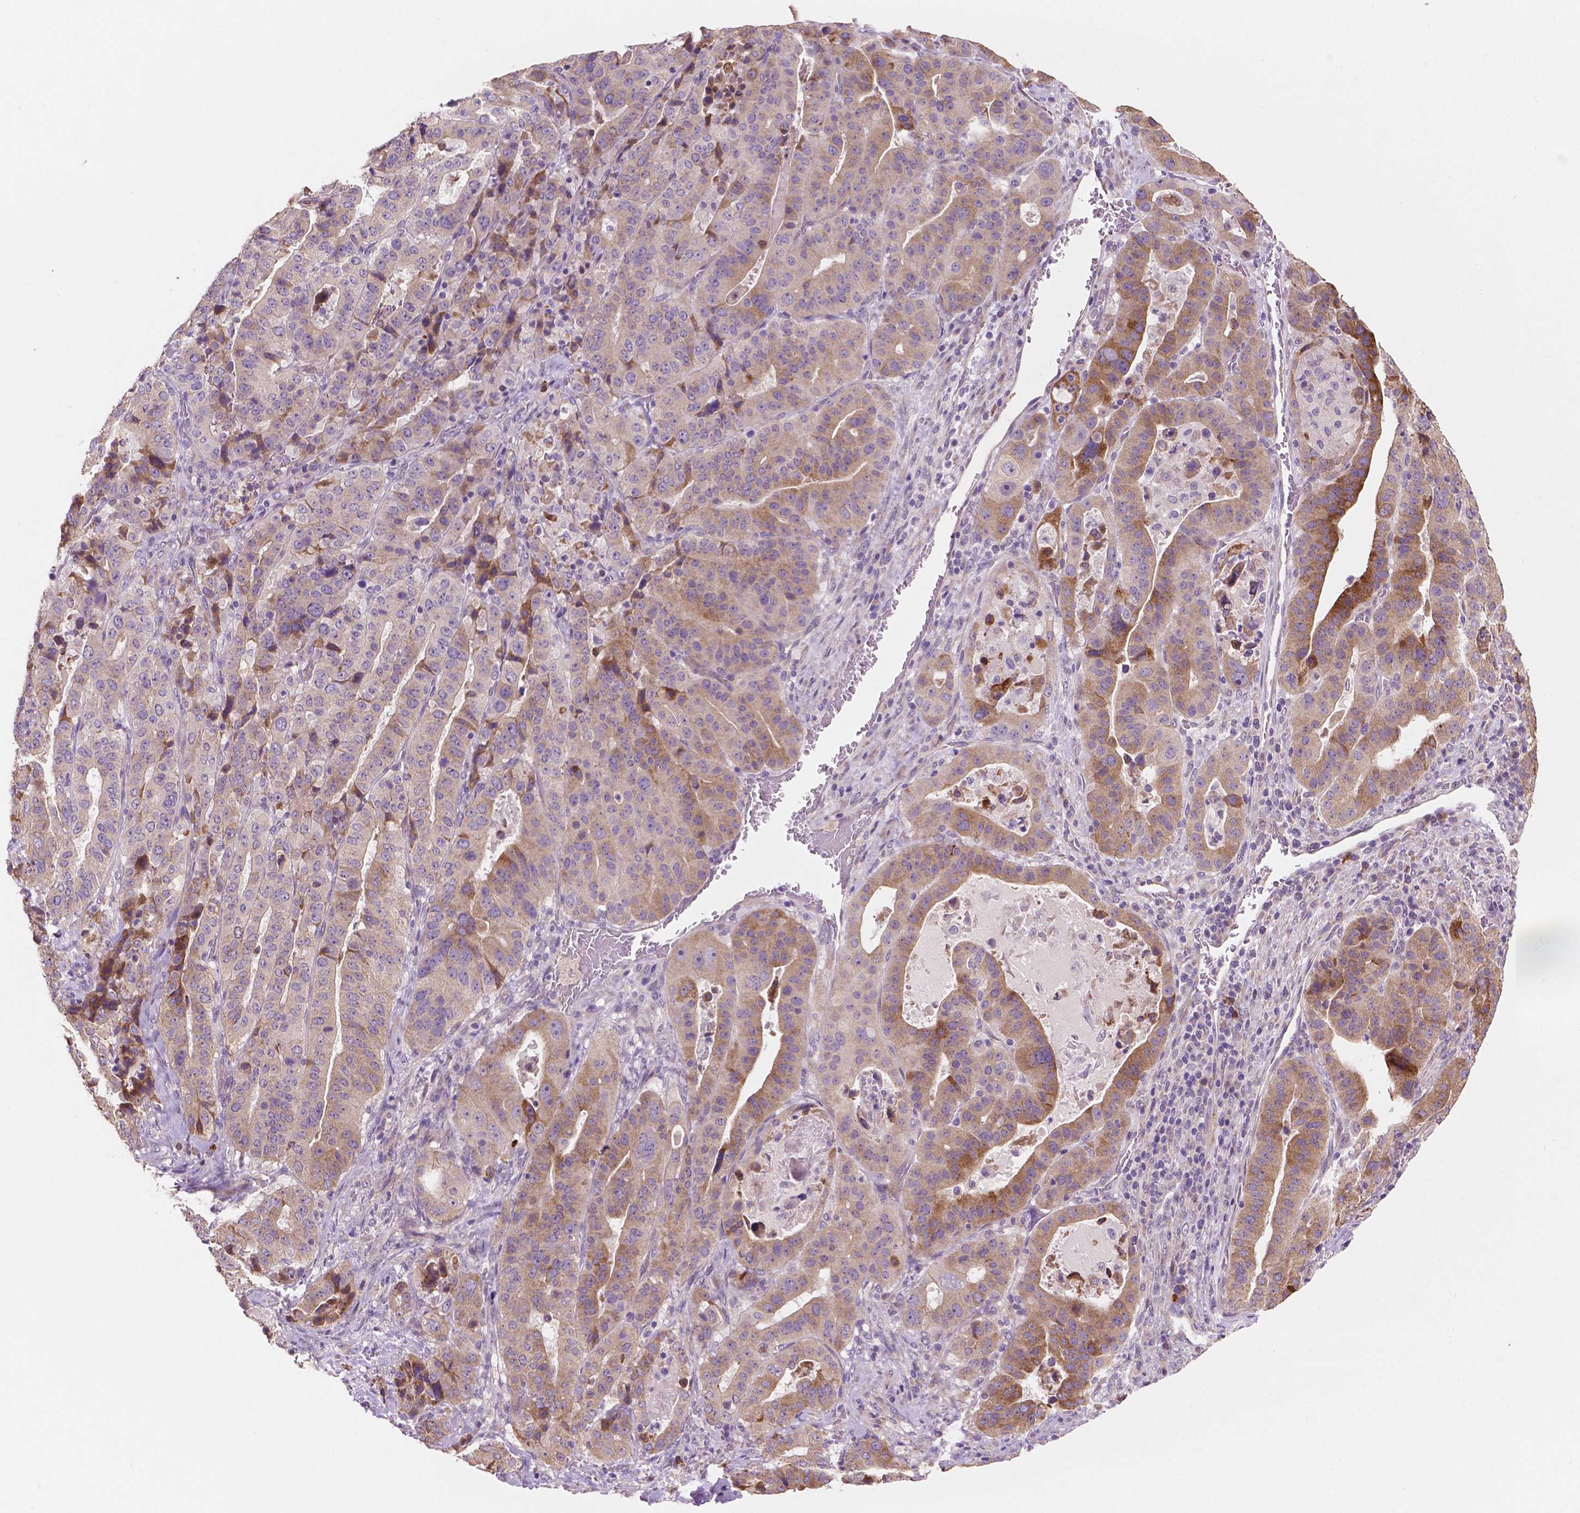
{"staining": {"intensity": "weak", "quantity": "25%-75%", "location": "cytoplasmic/membranous"}, "tissue": "stomach cancer", "cell_type": "Tumor cells", "image_type": "cancer", "snomed": [{"axis": "morphology", "description": "Adenocarcinoma, NOS"}, {"axis": "topography", "description": "Stomach"}], "caption": "Human adenocarcinoma (stomach) stained with a protein marker reveals weak staining in tumor cells.", "gene": "LRP1B", "patient": {"sex": "male", "age": 48}}